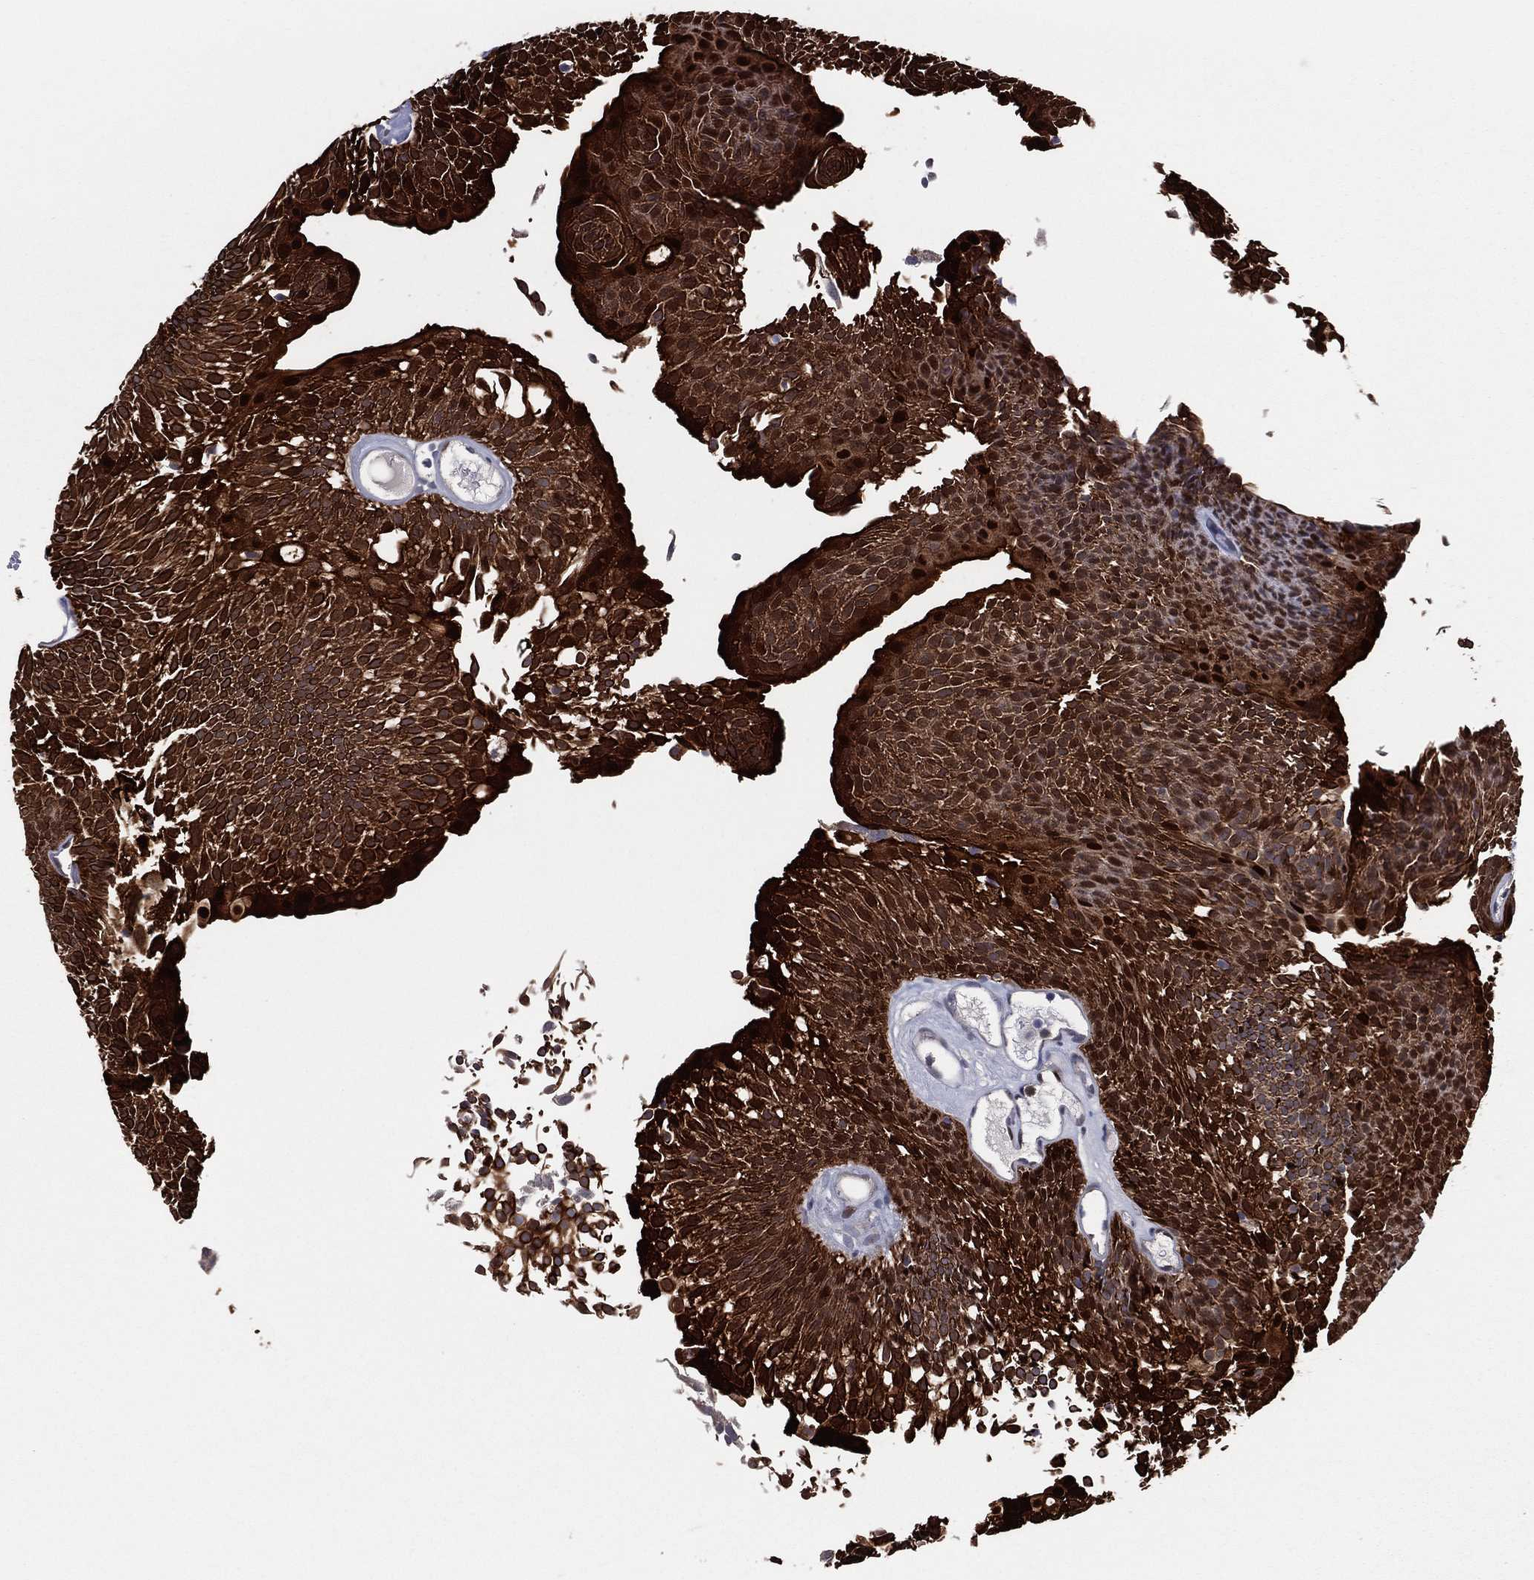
{"staining": {"intensity": "strong", "quantity": ">75%", "location": "cytoplasmic/membranous,nuclear"}, "tissue": "urothelial cancer", "cell_type": "Tumor cells", "image_type": "cancer", "snomed": [{"axis": "morphology", "description": "Urothelial carcinoma, Low grade"}, {"axis": "topography", "description": "Urinary bladder"}], "caption": "Immunohistochemistry (IHC) (DAB (3,3'-diaminobenzidine)) staining of human urothelial carcinoma (low-grade) displays strong cytoplasmic/membranous and nuclear protein positivity in approximately >75% of tumor cells.", "gene": "SNCG", "patient": {"sex": "male", "age": 52}}